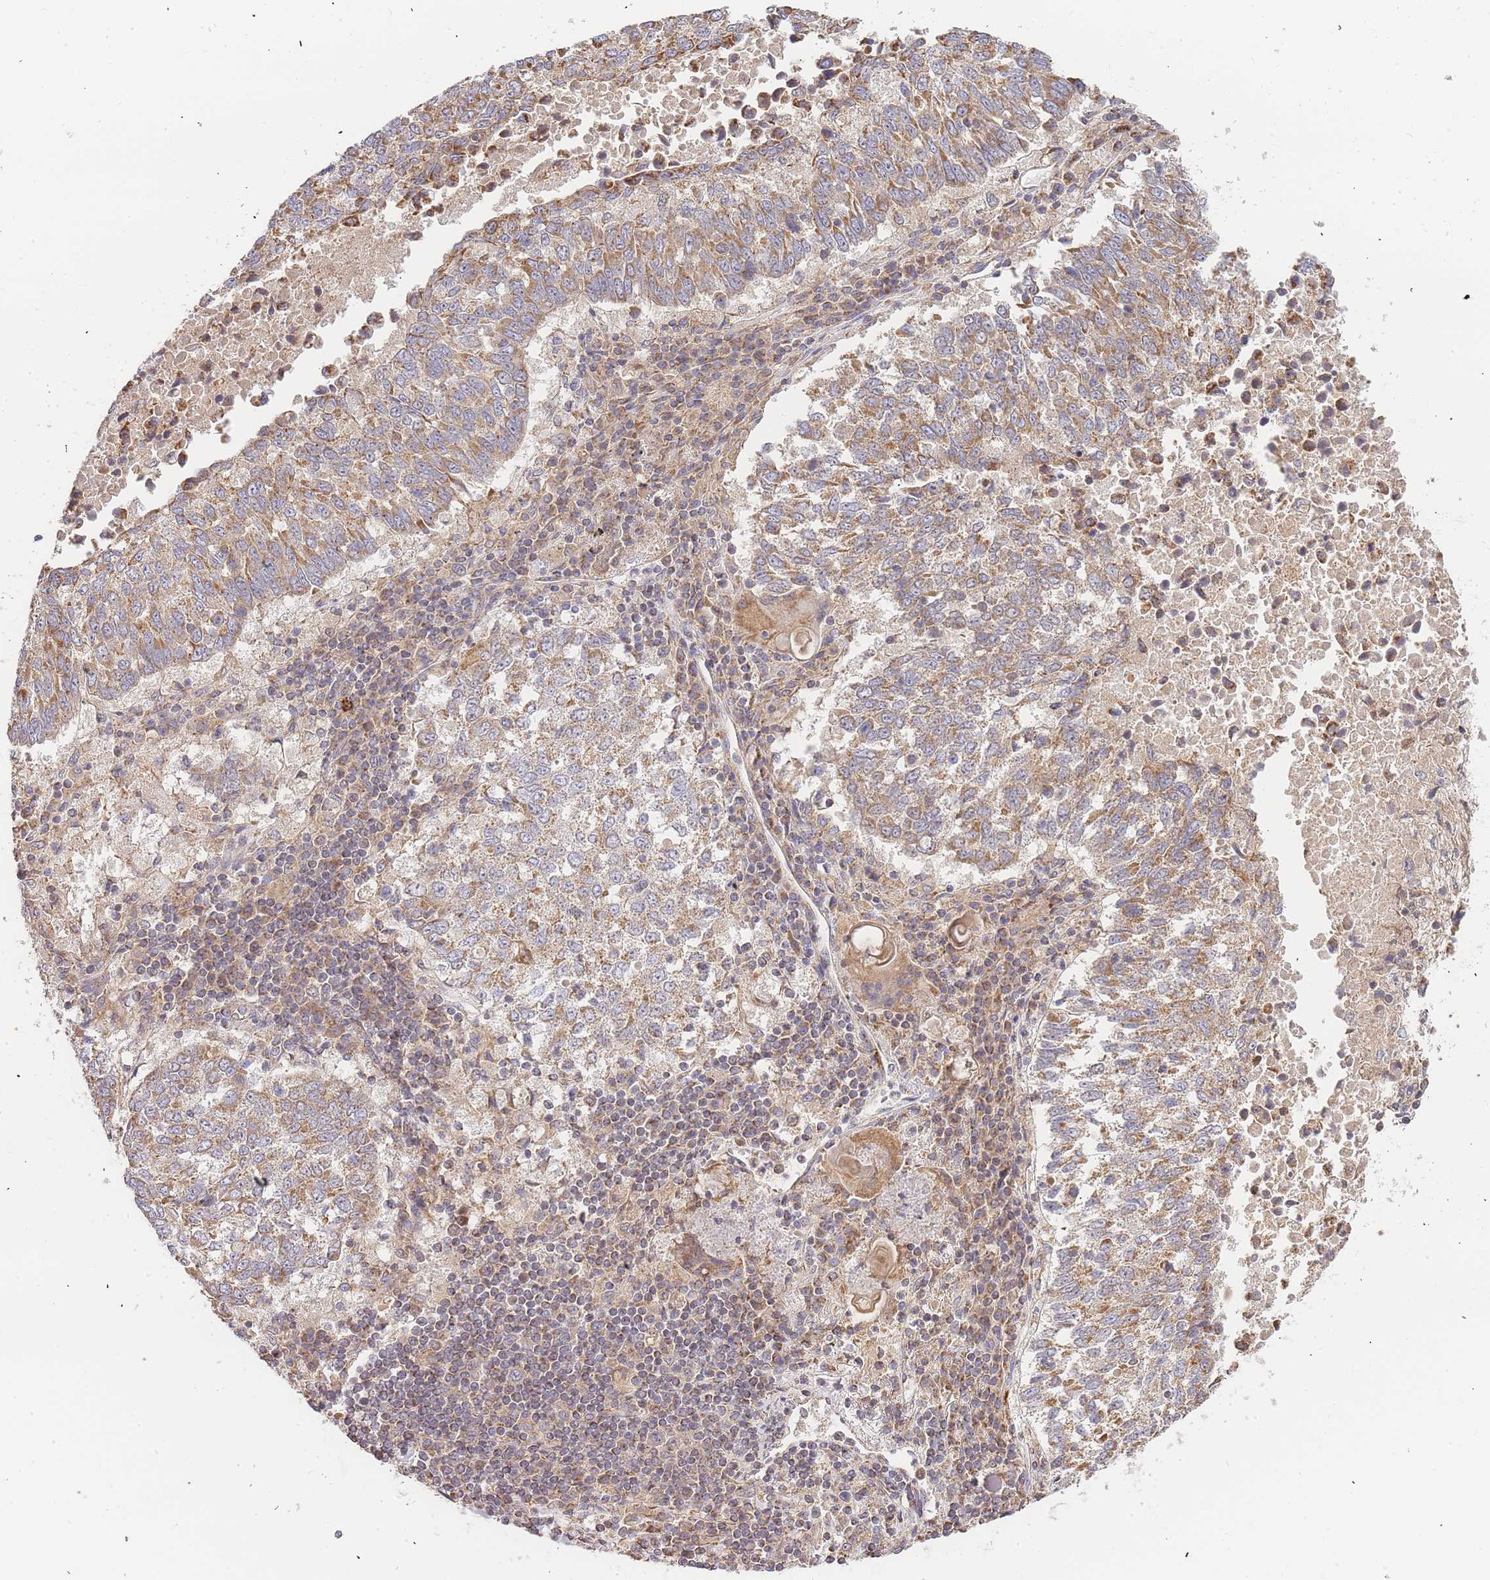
{"staining": {"intensity": "moderate", "quantity": ">75%", "location": "cytoplasmic/membranous"}, "tissue": "lung cancer", "cell_type": "Tumor cells", "image_type": "cancer", "snomed": [{"axis": "morphology", "description": "Squamous cell carcinoma, NOS"}, {"axis": "topography", "description": "Lung"}], "caption": "Immunohistochemical staining of lung cancer (squamous cell carcinoma) shows medium levels of moderate cytoplasmic/membranous expression in about >75% of tumor cells. Immunohistochemistry stains the protein of interest in brown and the nuclei are stained blue.", "gene": "ADCY9", "patient": {"sex": "male", "age": 73}}